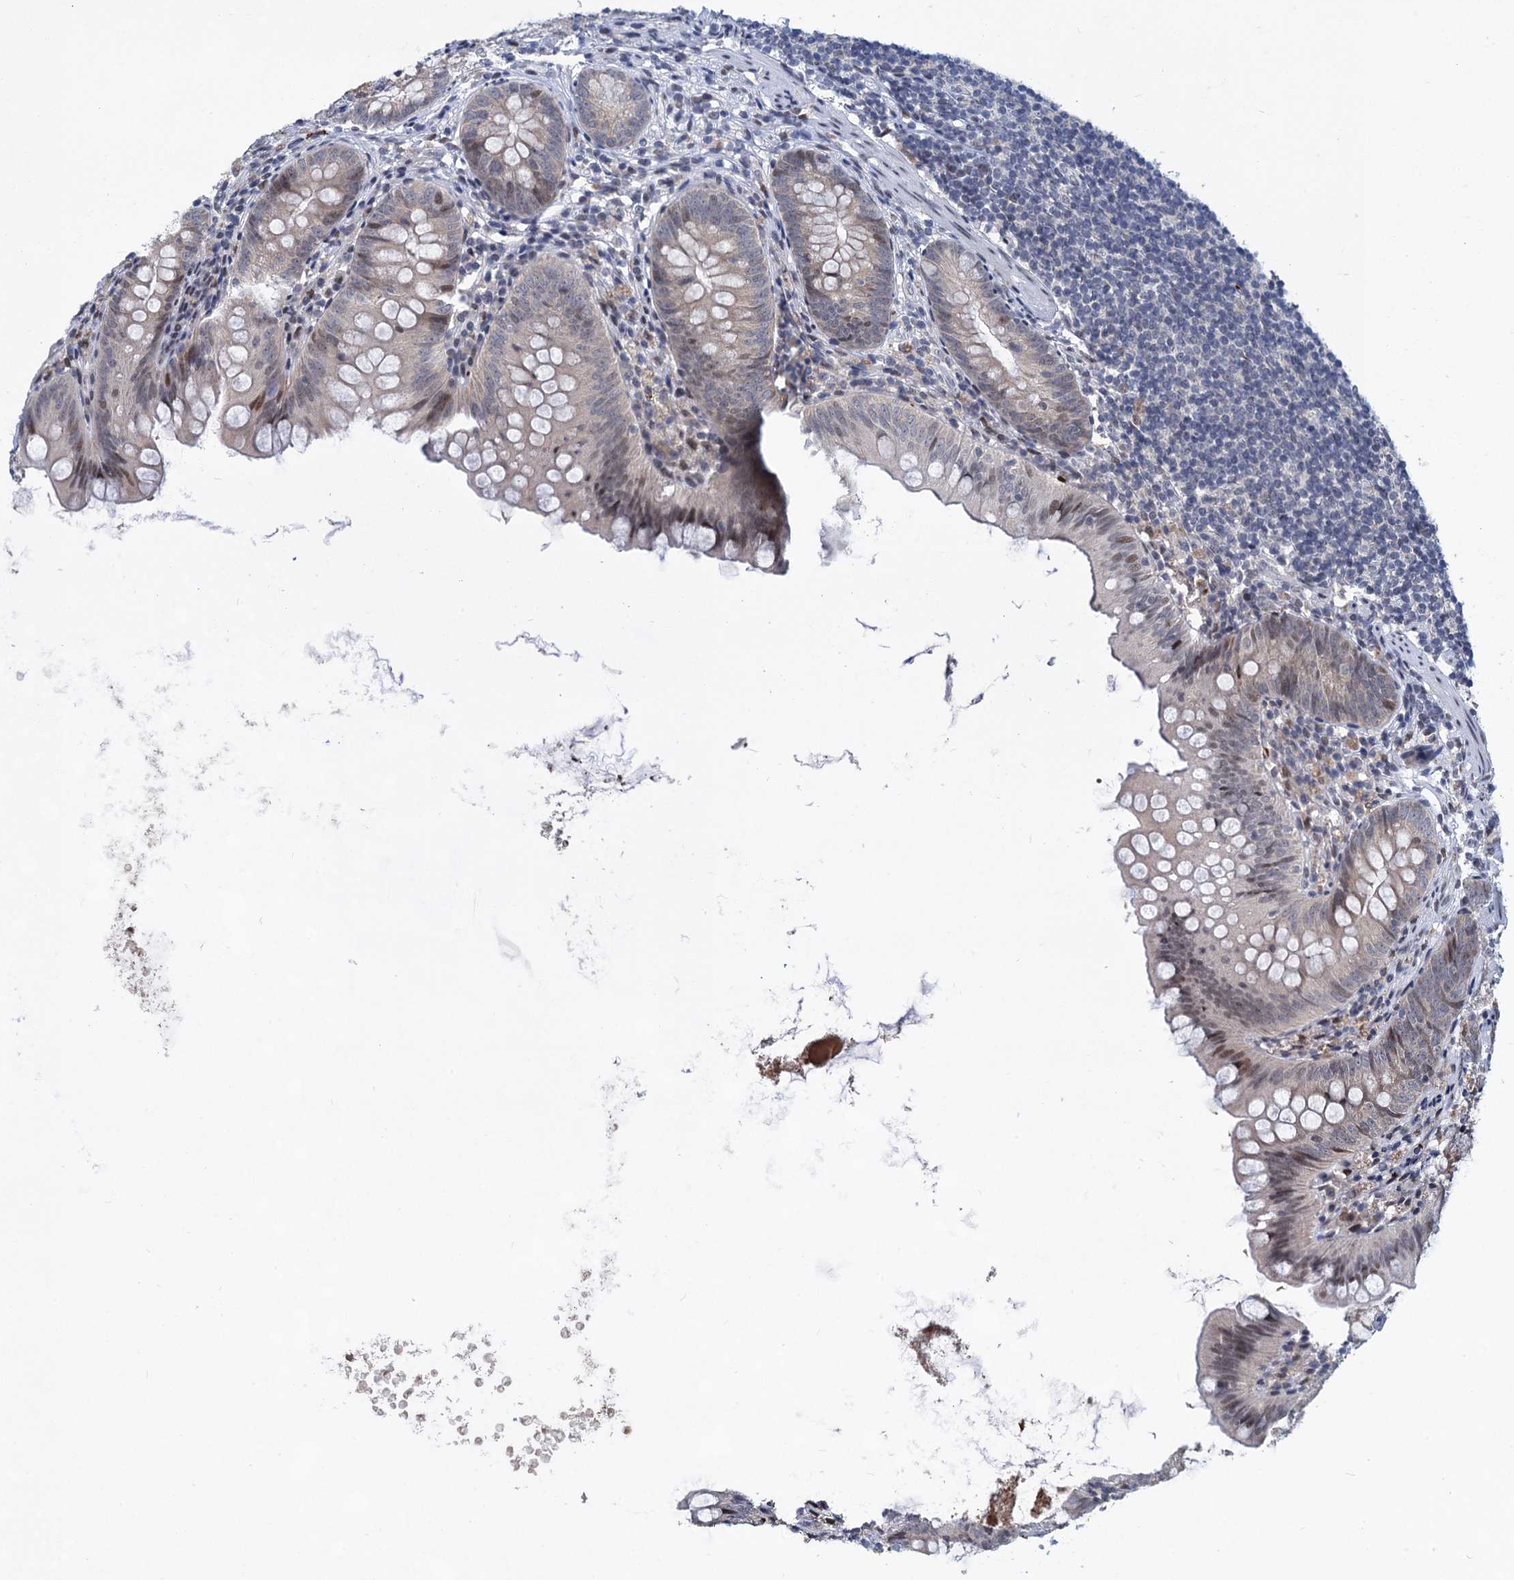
{"staining": {"intensity": "weak", "quantity": "<25%", "location": "nuclear"}, "tissue": "appendix", "cell_type": "Glandular cells", "image_type": "normal", "snomed": [{"axis": "morphology", "description": "Normal tissue, NOS"}, {"axis": "topography", "description": "Appendix"}], "caption": "Immunohistochemistry of benign appendix exhibits no staining in glandular cells. (Immunohistochemistry, brightfield microscopy, high magnification).", "gene": "MON2", "patient": {"sex": "female", "age": 62}}